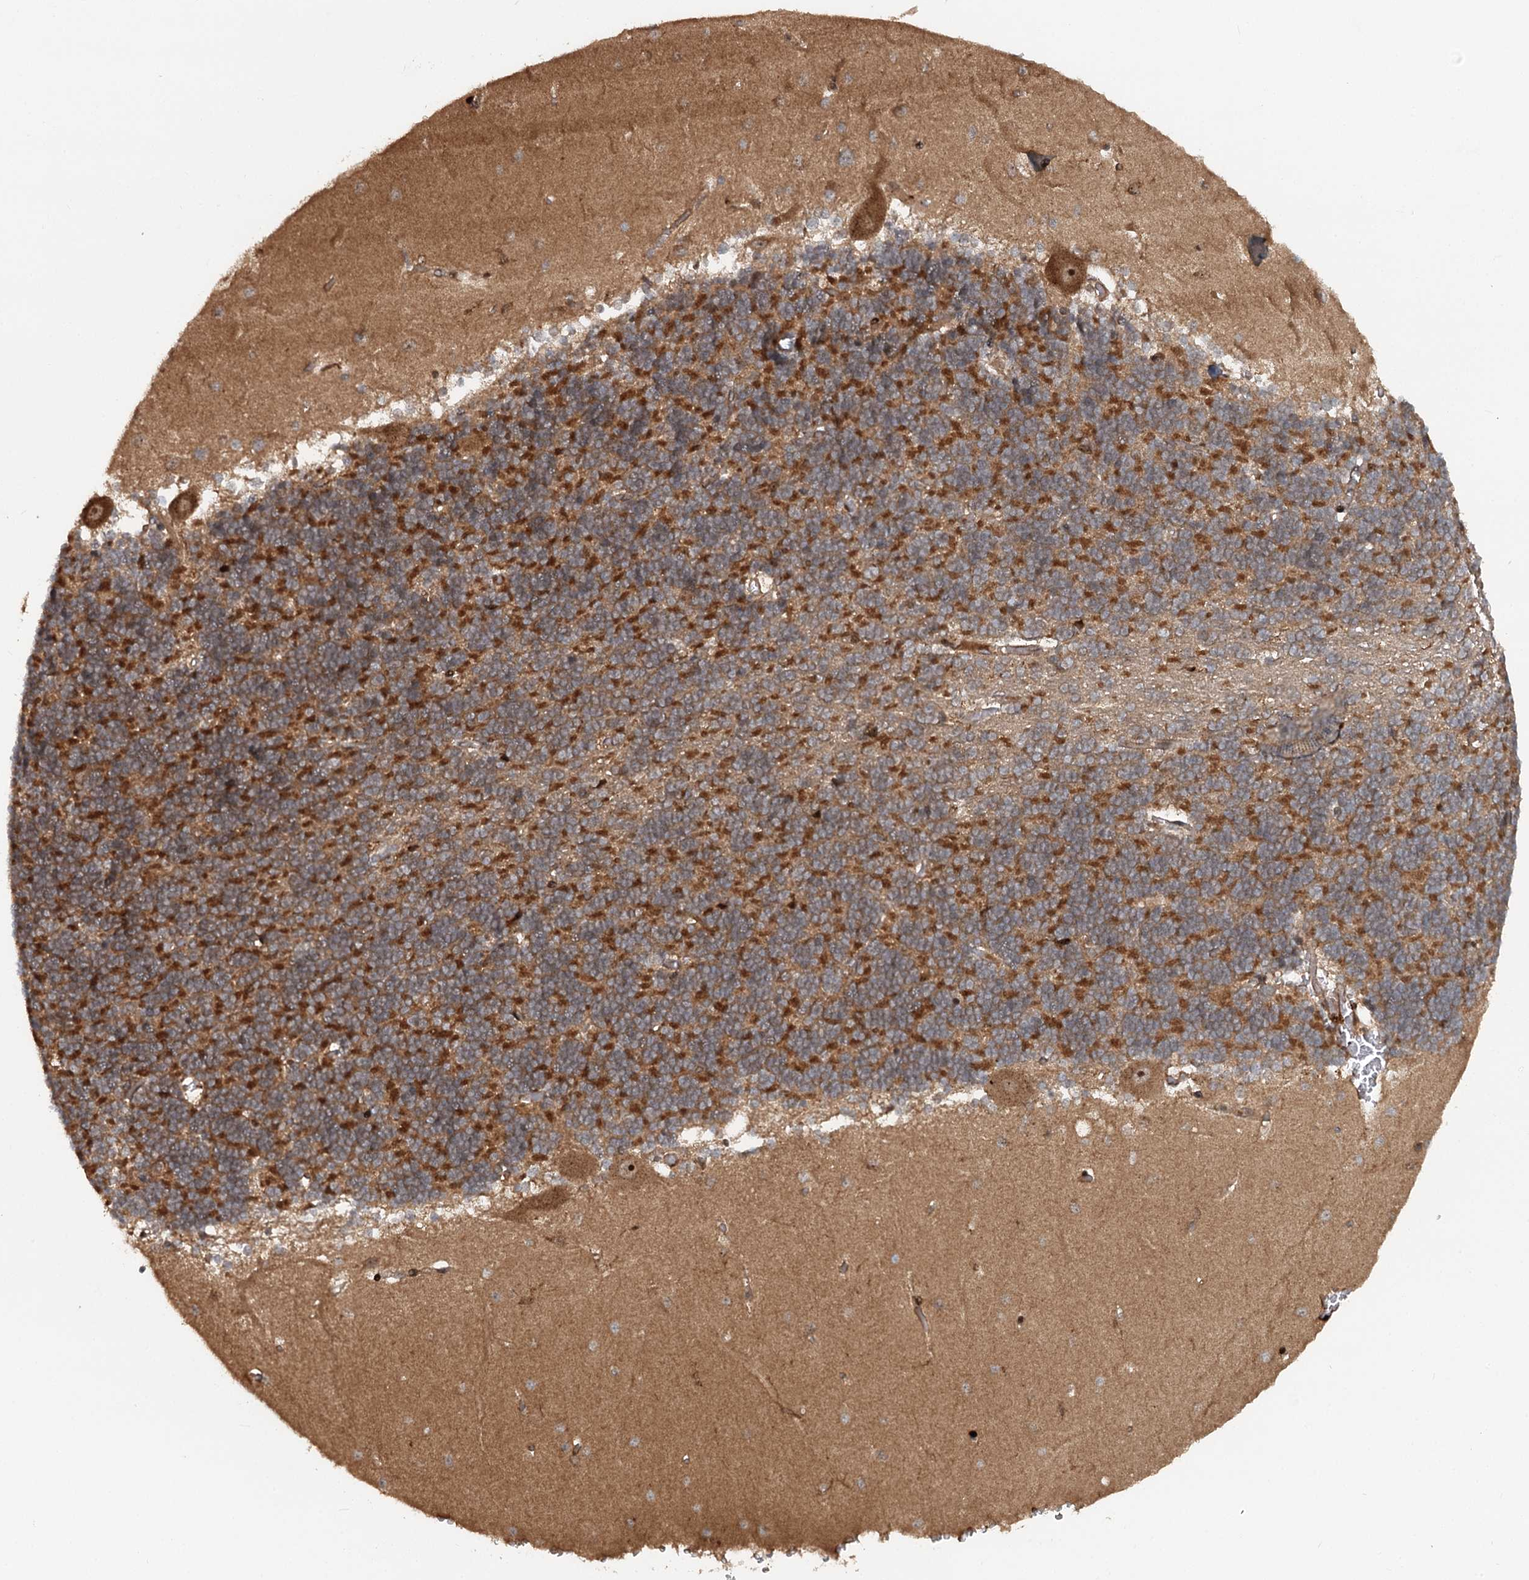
{"staining": {"intensity": "strong", "quantity": ">75%", "location": "cytoplasmic/membranous"}, "tissue": "cerebellum", "cell_type": "Cells in granular layer", "image_type": "normal", "snomed": [{"axis": "morphology", "description": "Normal tissue, NOS"}, {"axis": "topography", "description": "Cerebellum"}], "caption": "Immunohistochemical staining of unremarkable cerebellum reveals high levels of strong cytoplasmic/membranous expression in about >75% of cells in granular layer.", "gene": "RNF111", "patient": {"sex": "male", "age": 37}}